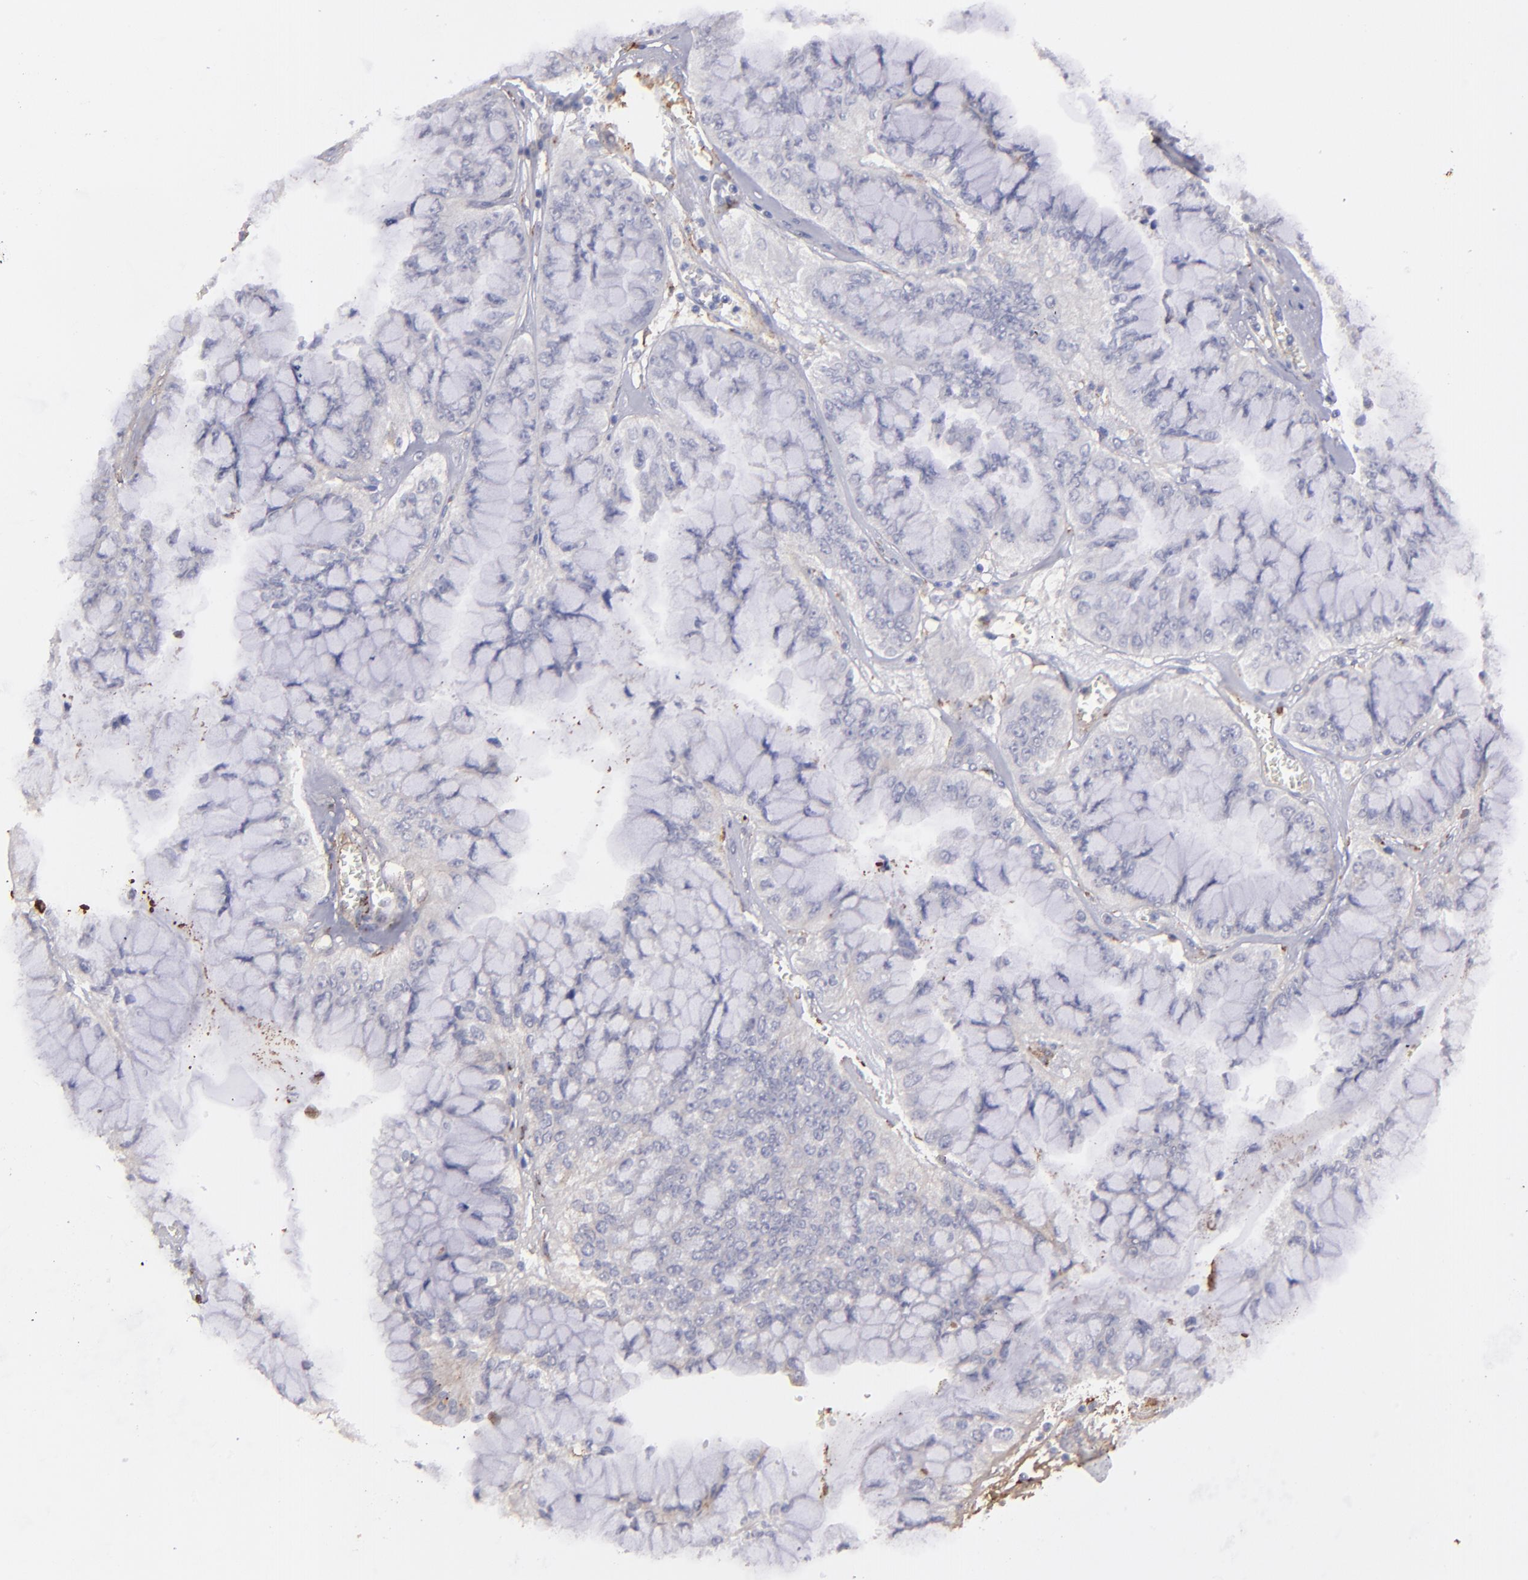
{"staining": {"intensity": "negative", "quantity": "none", "location": "none"}, "tissue": "liver cancer", "cell_type": "Tumor cells", "image_type": "cancer", "snomed": [{"axis": "morphology", "description": "Cholangiocarcinoma"}, {"axis": "topography", "description": "Liver"}], "caption": "Liver cholangiocarcinoma stained for a protein using immunohistochemistry (IHC) shows no staining tumor cells.", "gene": "C1QA", "patient": {"sex": "female", "age": 79}}